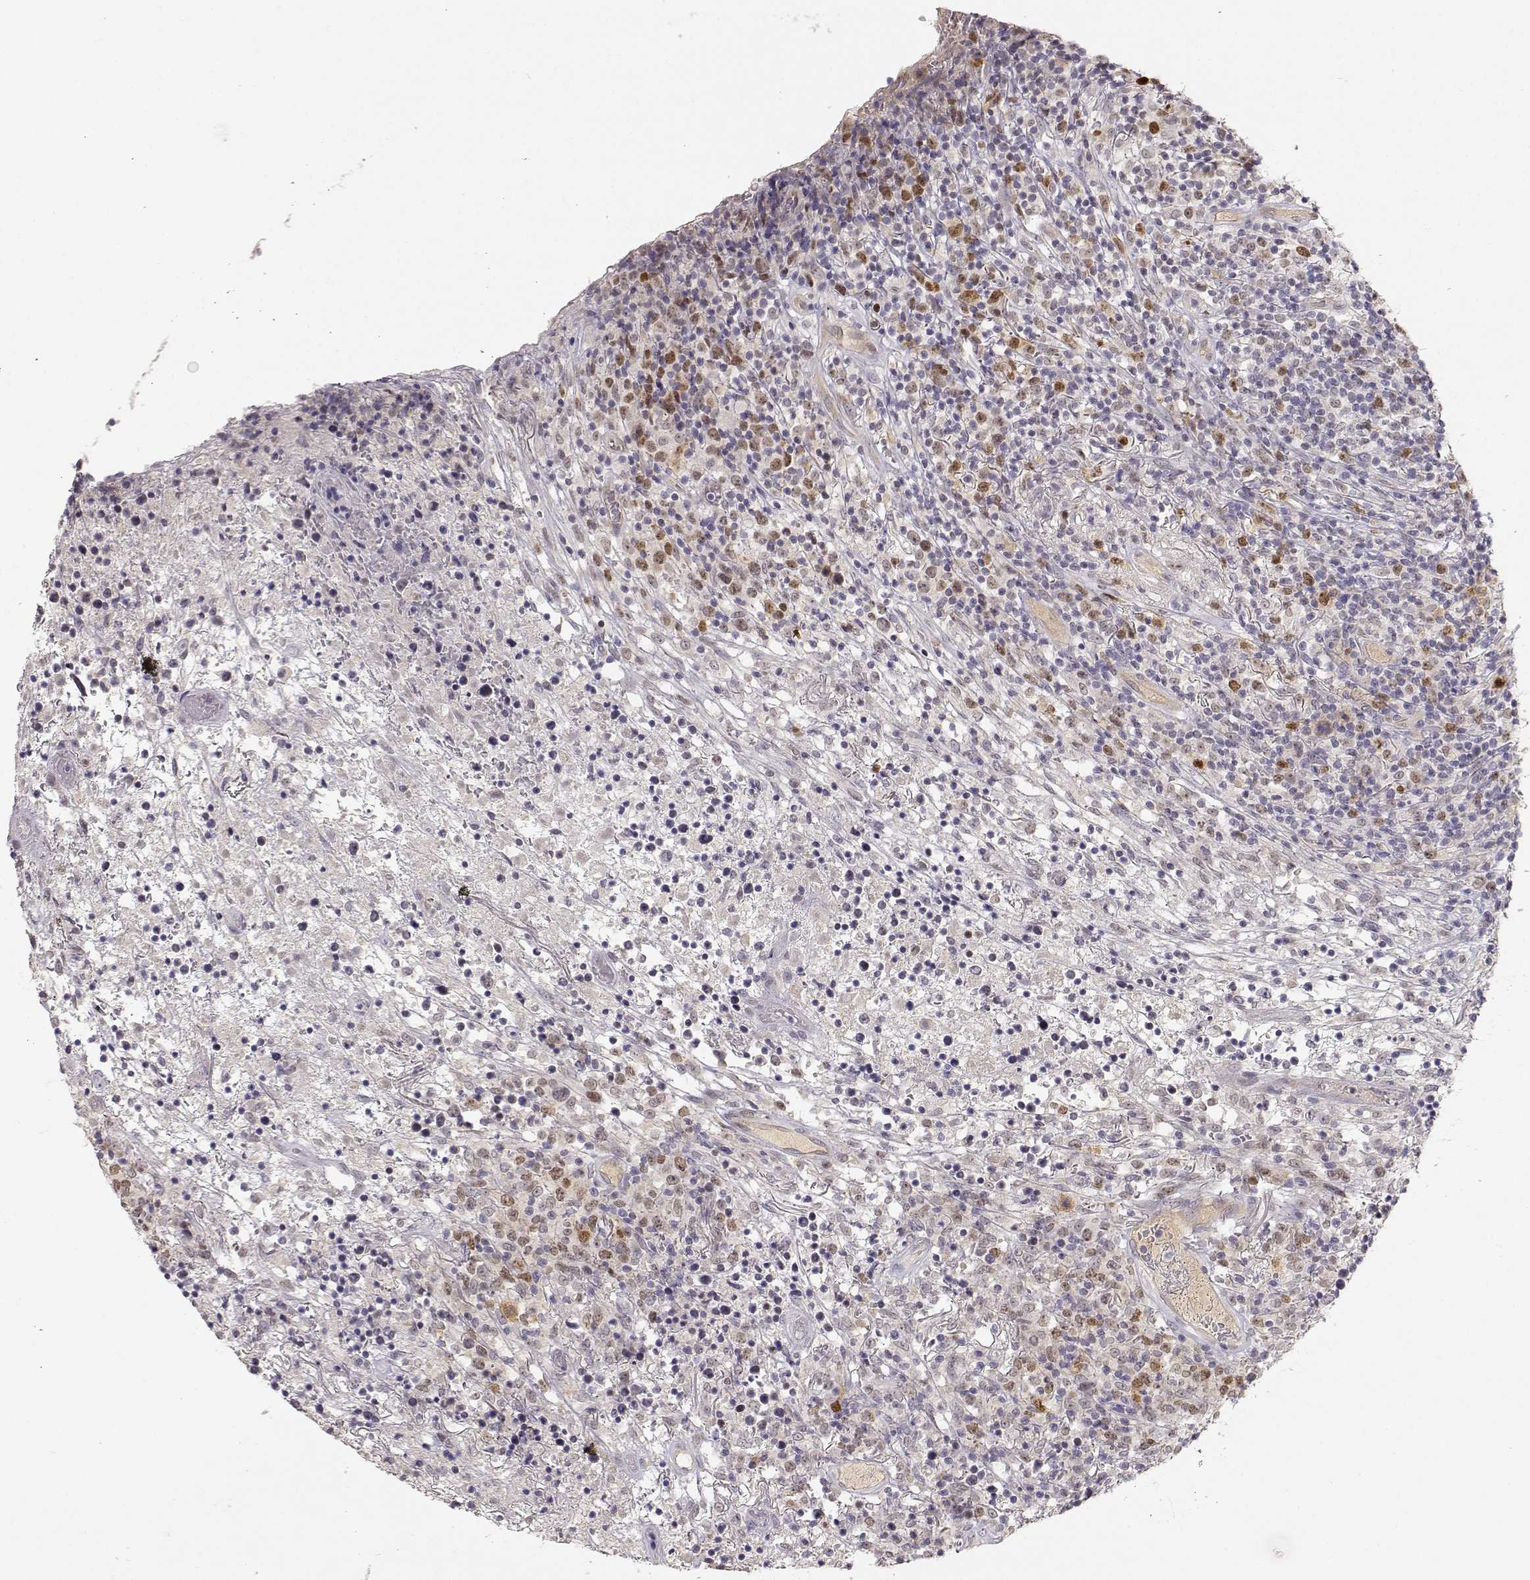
{"staining": {"intensity": "moderate", "quantity": "<25%", "location": "nuclear"}, "tissue": "lymphoma", "cell_type": "Tumor cells", "image_type": "cancer", "snomed": [{"axis": "morphology", "description": "Malignant lymphoma, non-Hodgkin's type, High grade"}, {"axis": "topography", "description": "Lung"}], "caption": "Immunohistochemical staining of malignant lymphoma, non-Hodgkin's type (high-grade) displays low levels of moderate nuclear protein staining in approximately <25% of tumor cells.", "gene": "EAF2", "patient": {"sex": "male", "age": 79}}